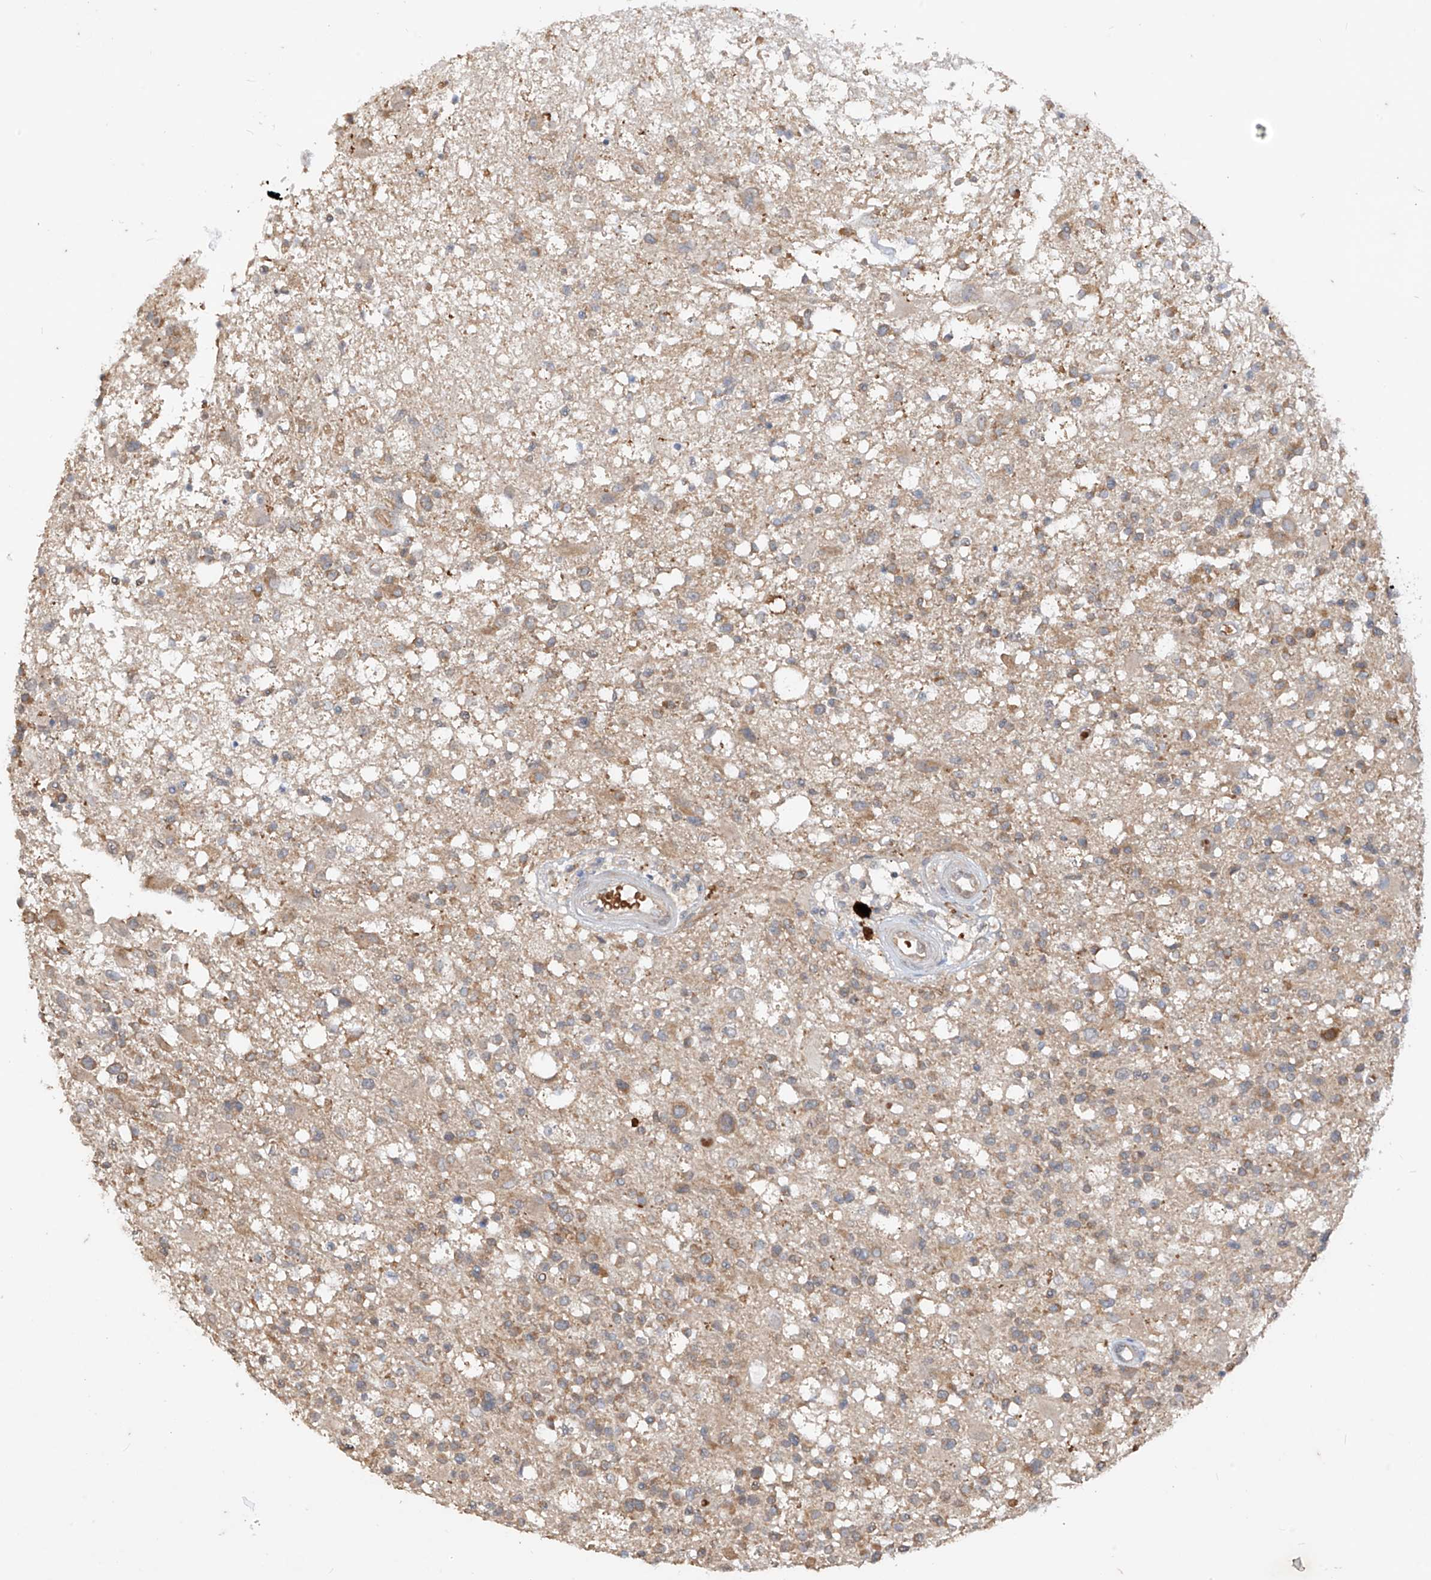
{"staining": {"intensity": "moderate", "quantity": "25%-75%", "location": "cytoplasmic/membranous"}, "tissue": "glioma", "cell_type": "Tumor cells", "image_type": "cancer", "snomed": [{"axis": "morphology", "description": "Glioma, malignant, High grade"}, {"axis": "morphology", "description": "Glioblastoma, NOS"}, {"axis": "topography", "description": "Brain"}], "caption": "IHC photomicrograph of neoplastic tissue: glioblastoma stained using IHC shows medium levels of moderate protein expression localized specifically in the cytoplasmic/membranous of tumor cells, appearing as a cytoplasmic/membranous brown color.", "gene": "MTUS2", "patient": {"sex": "male", "age": 60}}